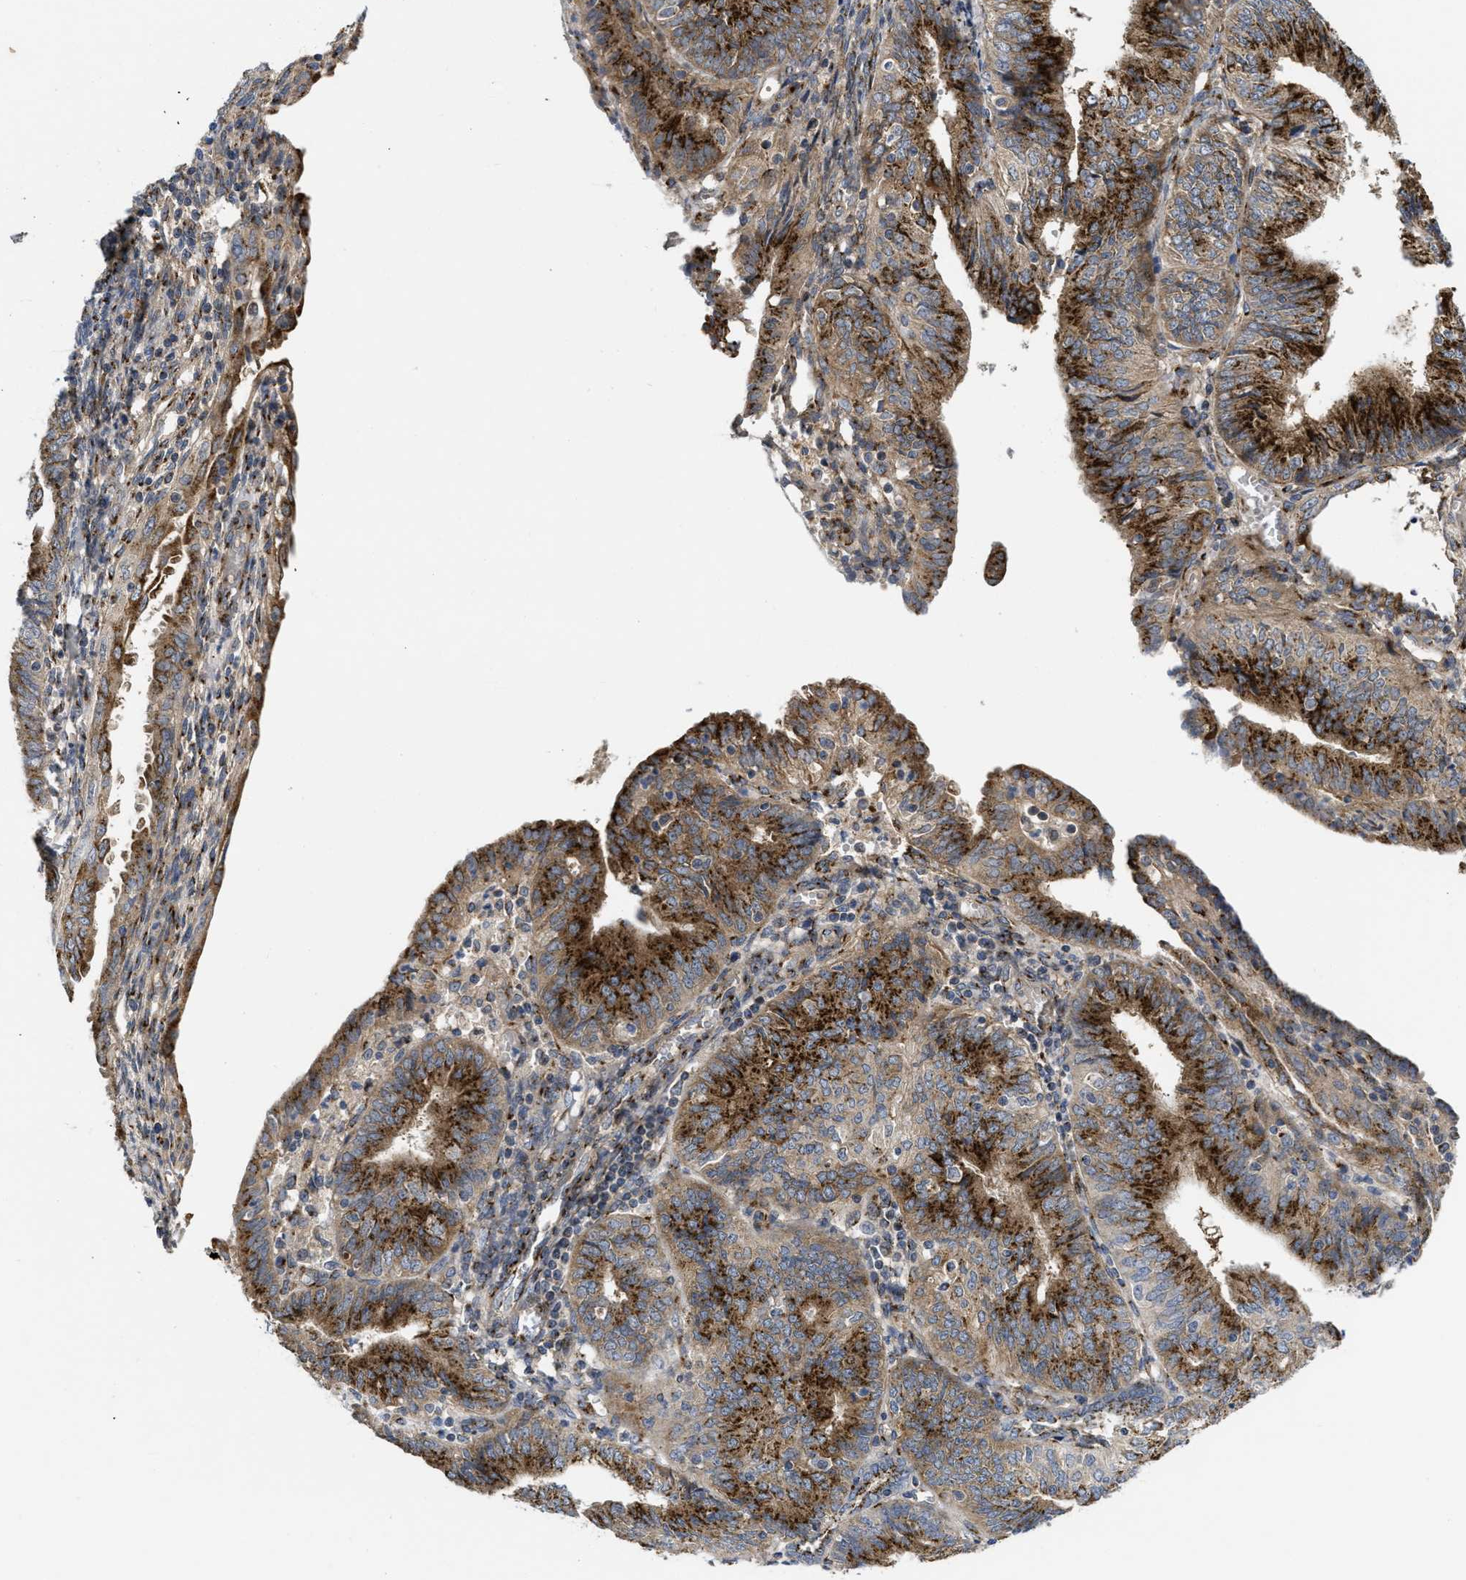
{"staining": {"intensity": "strong", "quantity": ">75%", "location": "cytoplasmic/membranous"}, "tissue": "endometrial cancer", "cell_type": "Tumor cells", "image_type": "cancer", "snomed": [{"axis": "morphology", "description": "Adenocarcinoma, NOS"}, {"axis": "topography", "description": "Endometrium"}], "caption": "Immunohistochemistry of endometrial cancer (adenocarcinoma) reveals high levels of strong cytoplasmic/membranous positivity in about >75% of tumor cells. Using DAB (3,3'-diaminobenzidine) (brown) and hematoxylin (blue) stains, captured at high magnification using brightfield microscopy.", "gene": "ZNF70", "patient": {"sex": "female", "age": 58}}